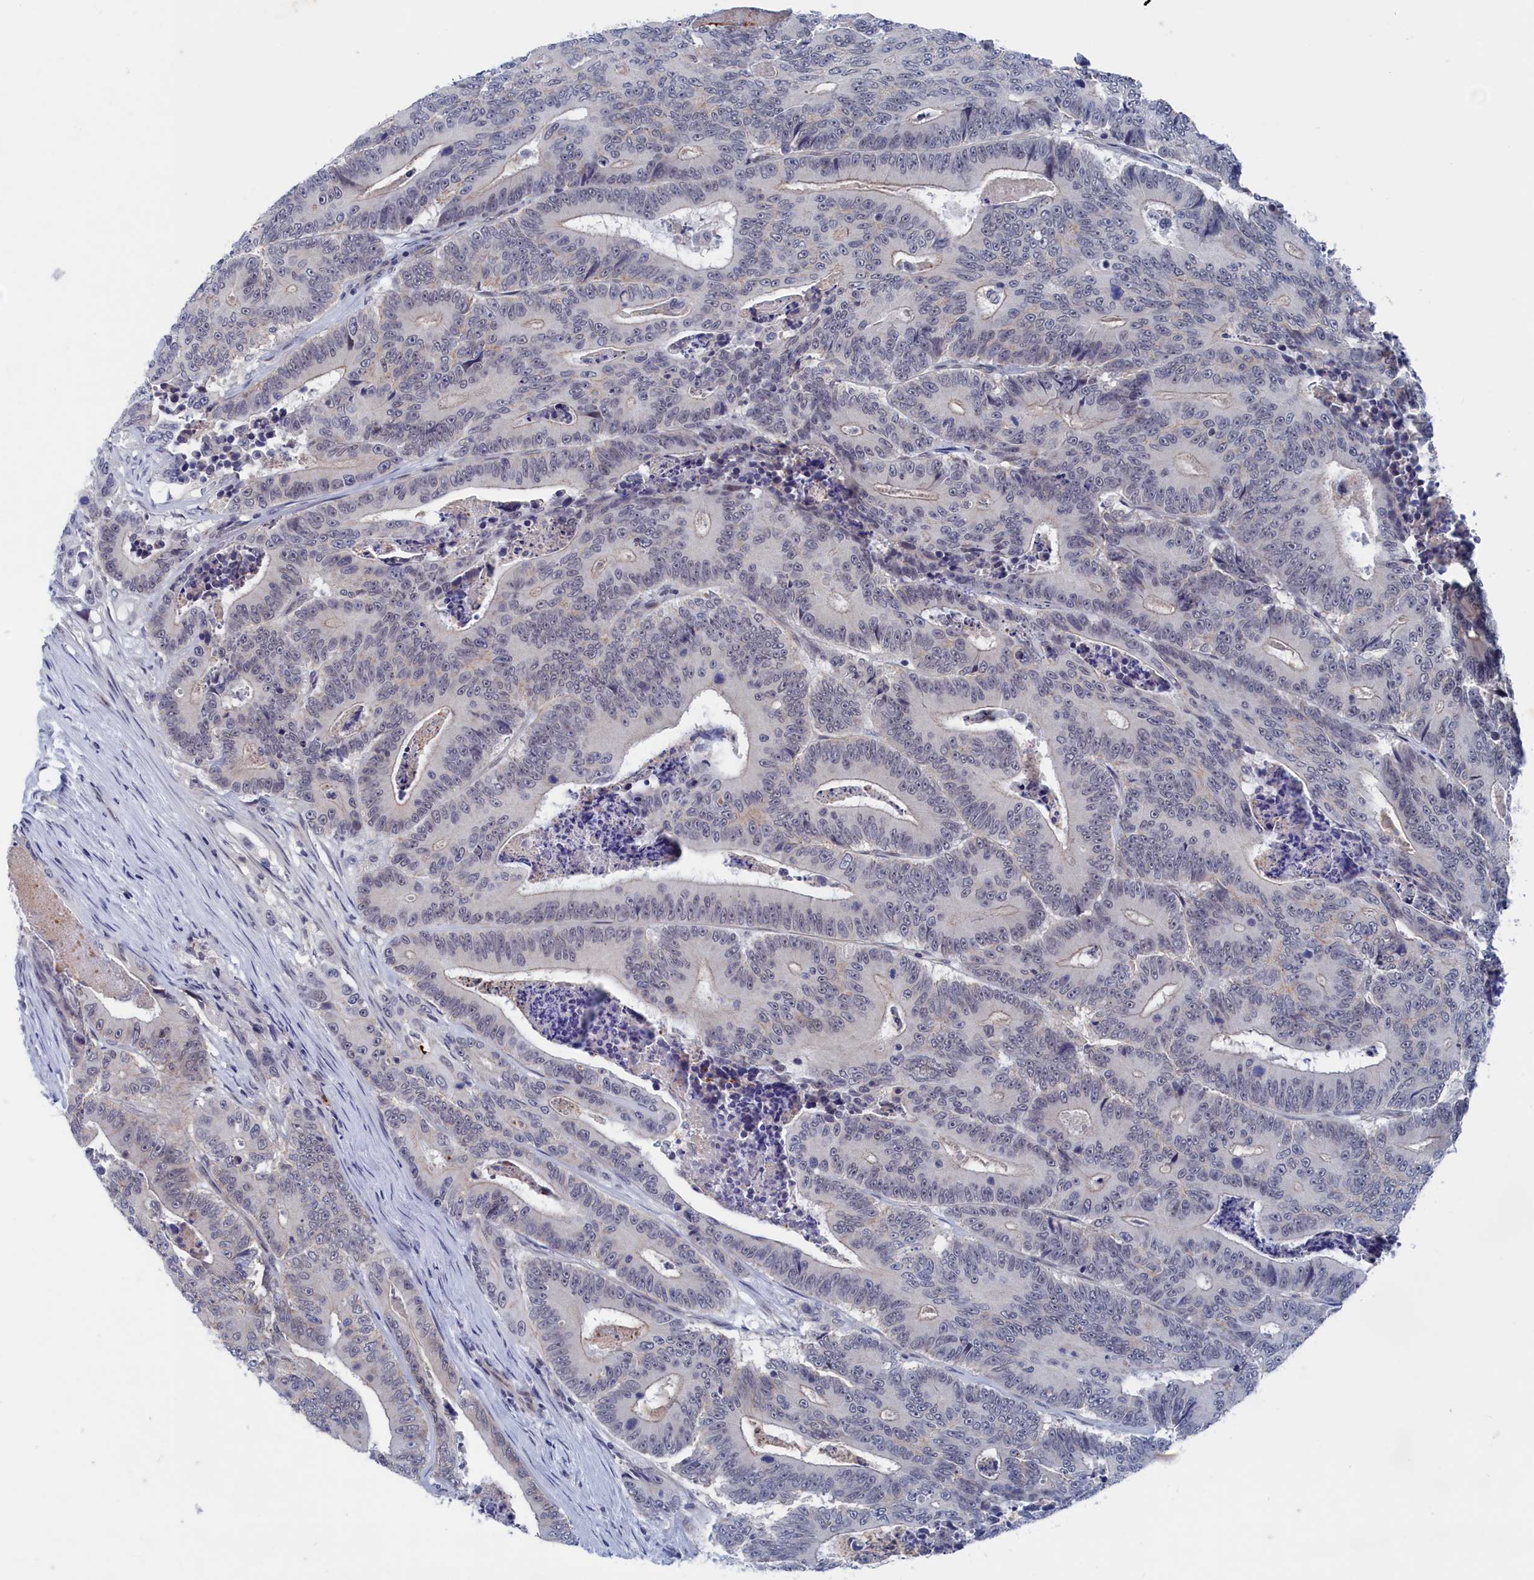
{"staining": {"intensity": "negative", "quantity": "none", "location": "none"}, "tissue": "colorectal cancer", "cell_type": "Tumor cells", "image_type": "cancer", "snomed": [{"axis": "morphology", "description": "Adenocarcinoma, NOS"}, {"axis": "topography", "description": "Colon"}], "caption": "IHC photomicrograph of human colorectal adenocarcinoma stained for a protein (brown), which reveals no positivity in tumor cells.", "gene": "MARCHF3", "patient": {"sex": "male", "age": 83}}